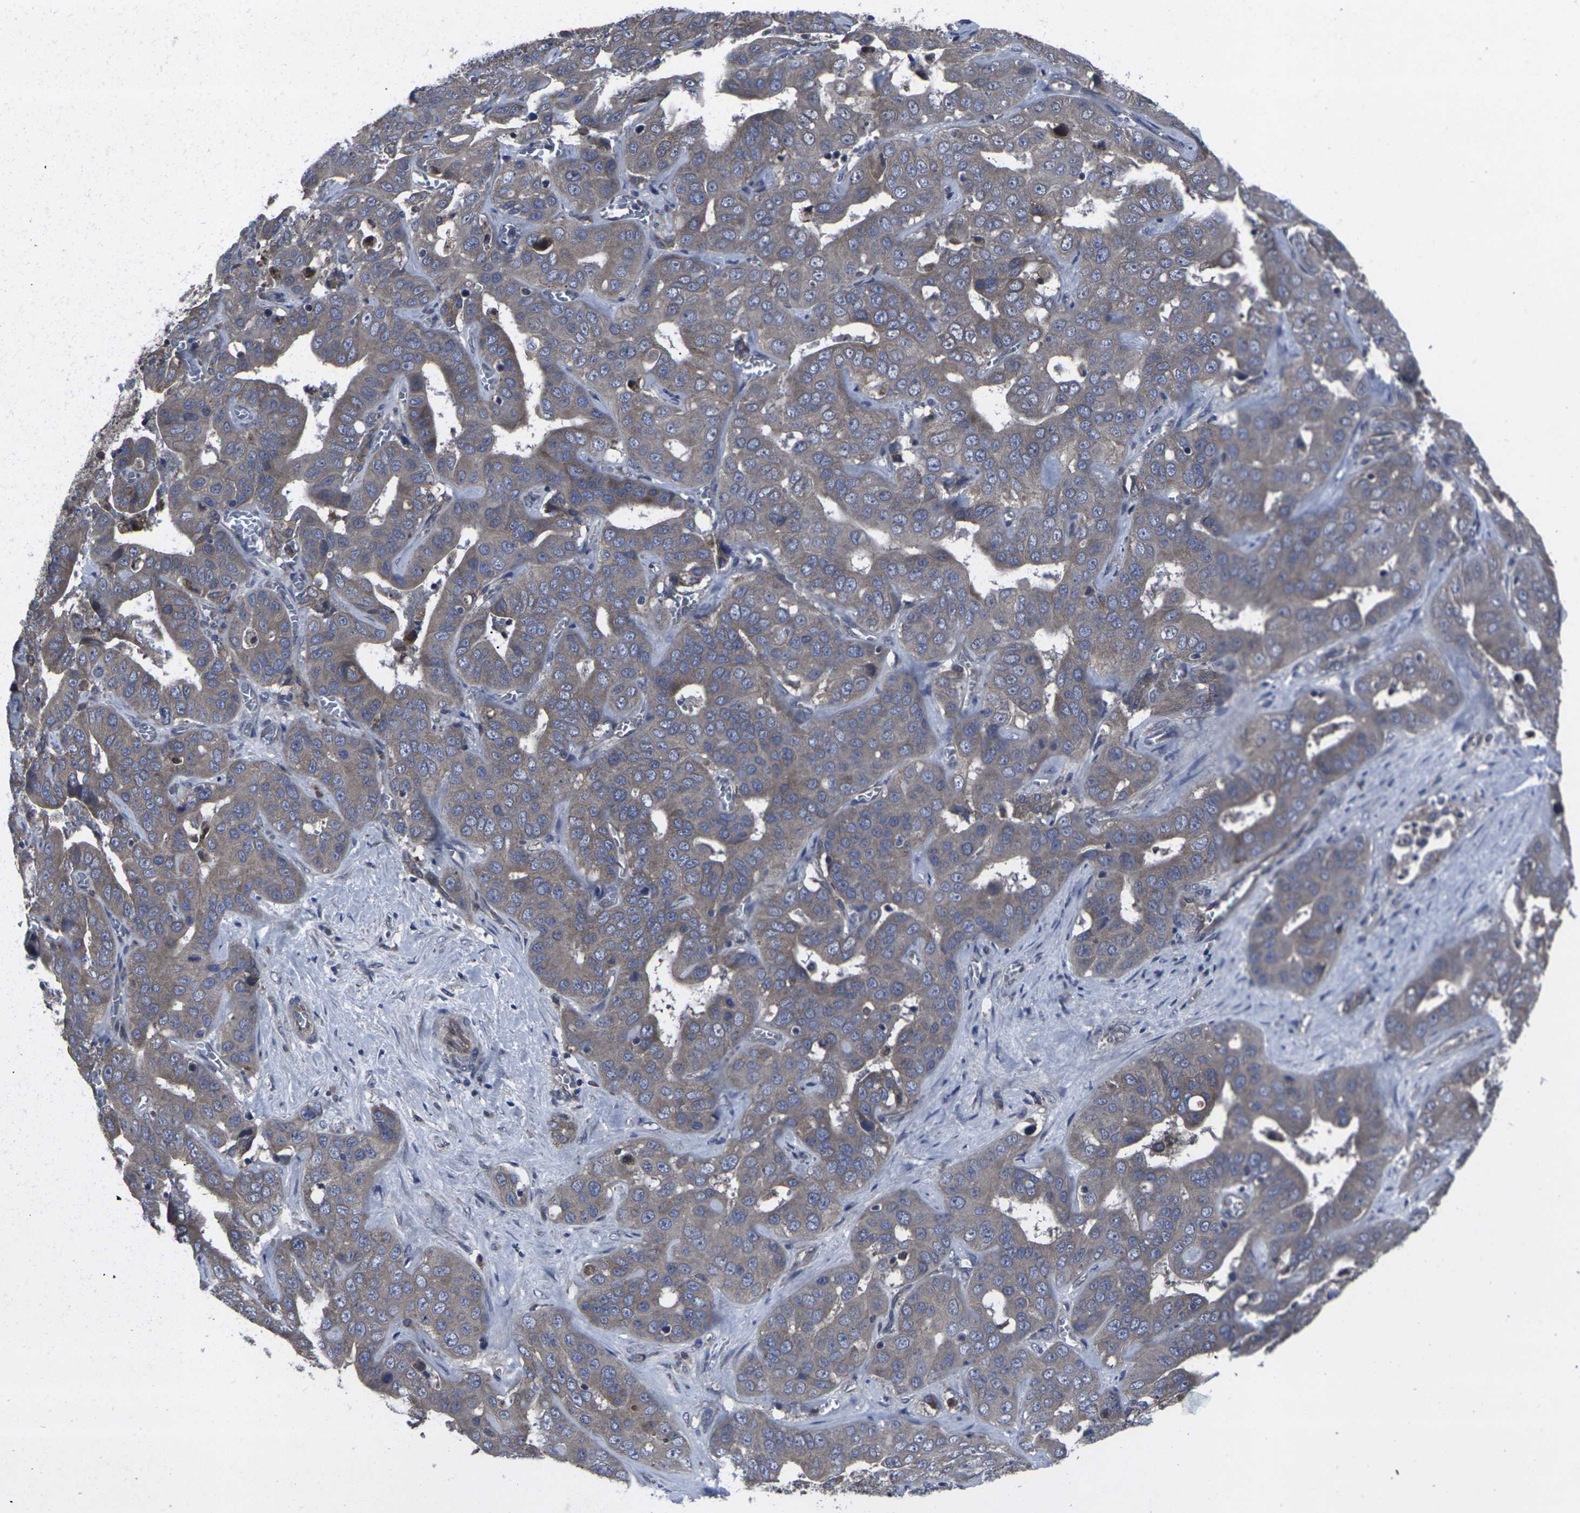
{"staining": {"intensity": "moderate", "quantity": ">75%", "location": "cytoplasmic/membranous"}, "tissue": "liver cancer", "cell_type": "Tumor cells", "image_type": "cancer", "snomed": [{"axis": "morphology", "description": "Cholangiocarcinoma"}, {"axis": "topography", "description": "Liver"}], "caption": "Tumor cells exhibit medium levels of moderate cytoplasmic/membranous positivity in about >75% of cells in human liver cholangiocarcinoma. (DAB IHC, brown staining for protein, blue staining for nuclei).", "gene": "MAPKAPK2", "patient": {"sex": "female", "age": 52}}